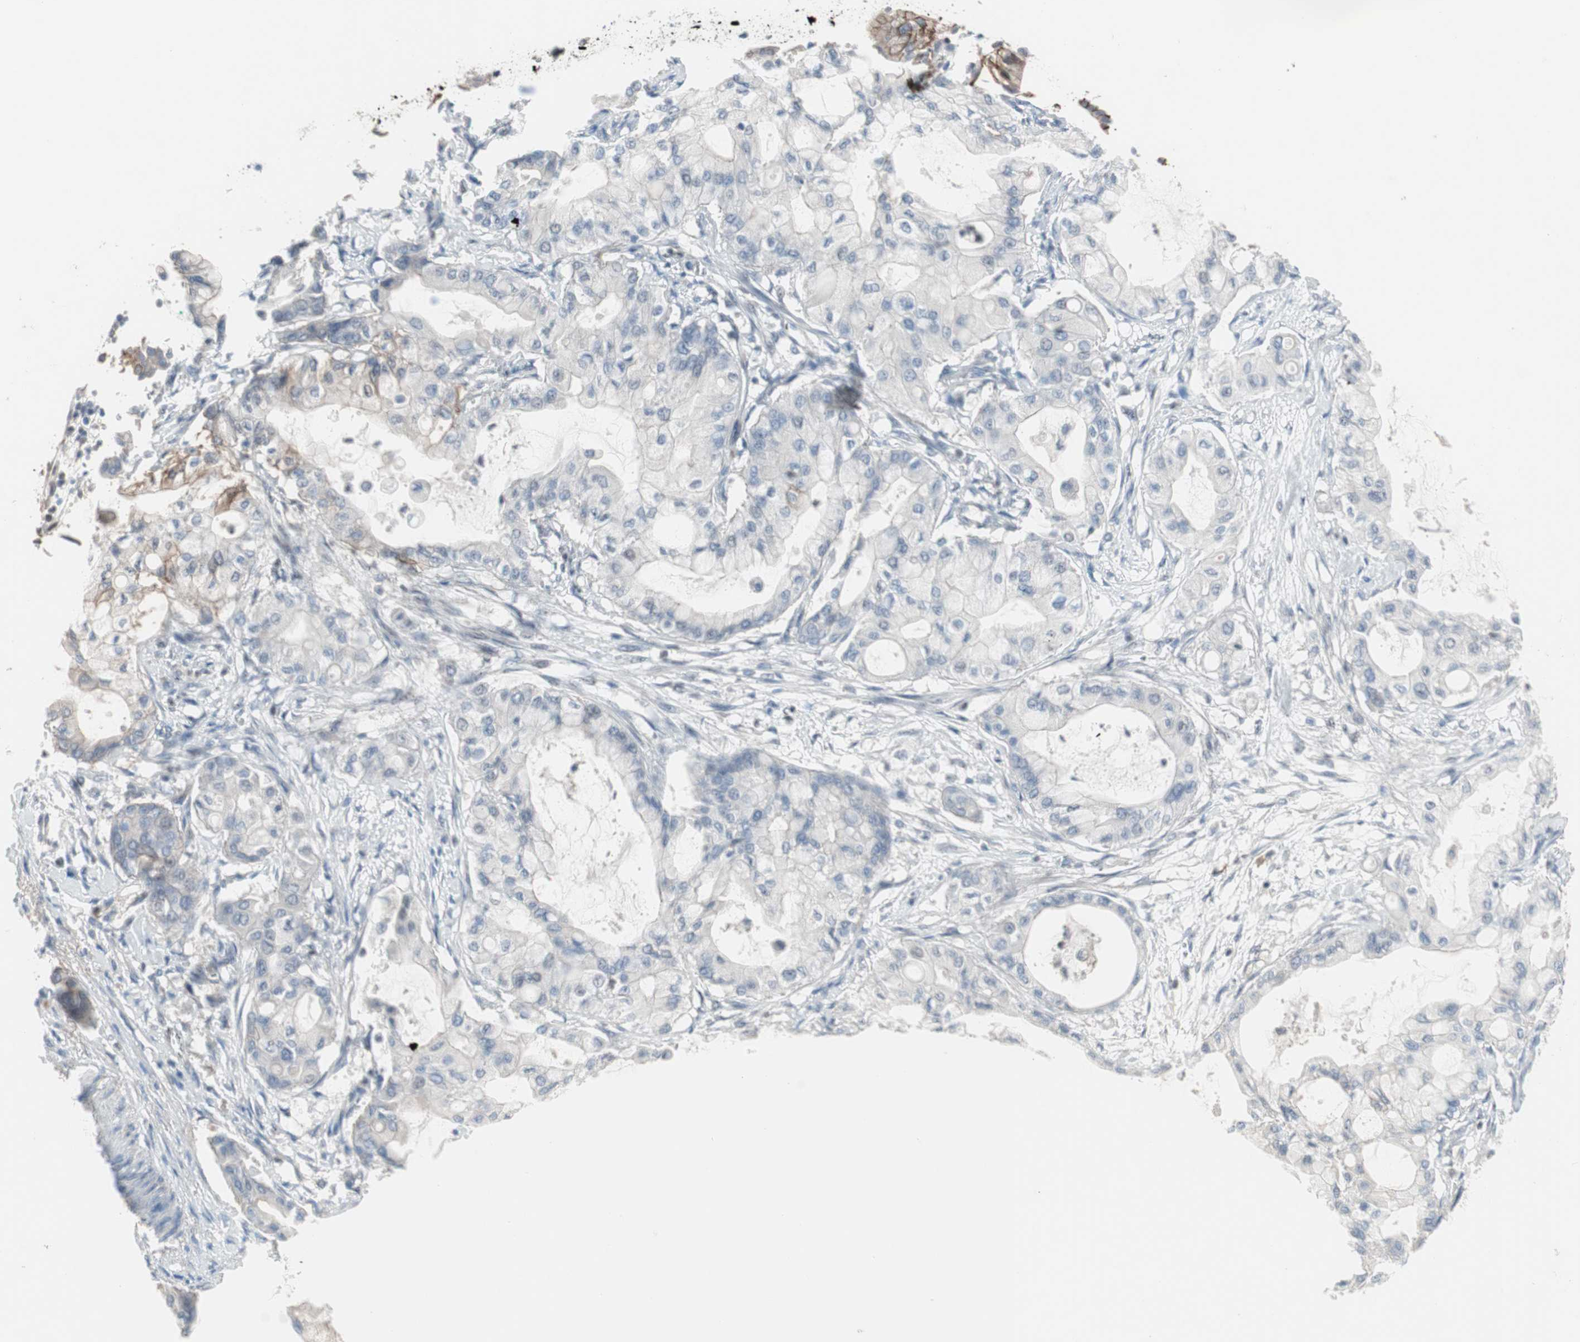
{"staining": {"intensity": "negative", "quantity": "none", "location": "none"}, "tissue": "pancreatic cancer", "cell_type": "Tumor cells", "image_type": "cancer", "snomed": [{"axis": "morphology", "description": "Adenocarcinoma, NOS"}, {"axis": "morphology", "description": "Adenocarcinoma, metastatic, NOS"}, {"axis": "topography", "description": "Lymph node"}, {"axis": "topography", "description": "Pancreas"}, {"axis": "topography", "description": "Duodenum"}], "caption": "DAB immunohistochemical staining of pancreatic adenocarcinoma demonstrates no significant staining in tumor cells.", "gene": "CAND2", "patient": {"sex": "female", "age": 64}}